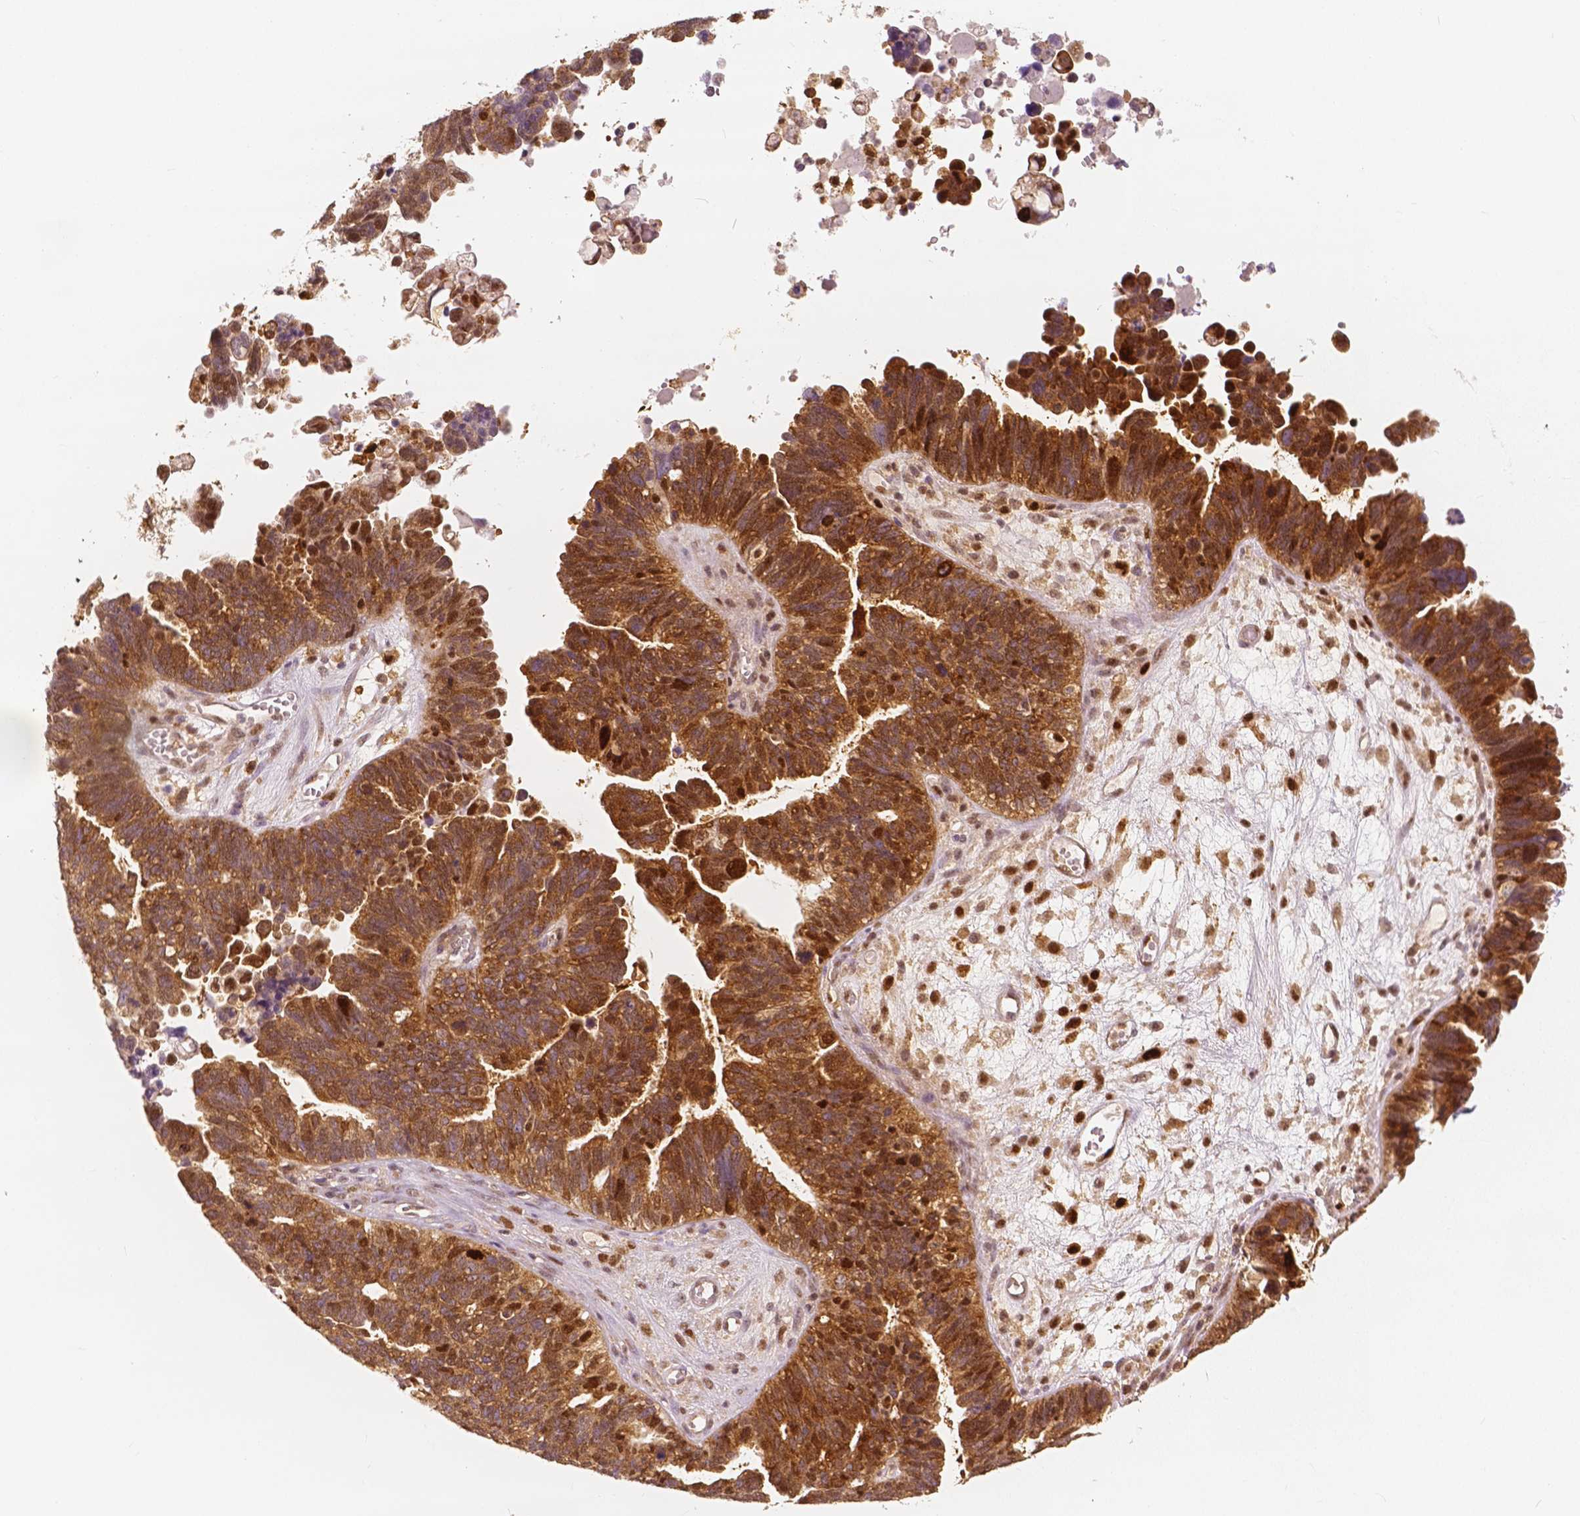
{"staining": {"intensity": "strong", "quantity": ">75%", "location": "cytoplasmic/membranous,nuclear"}, "tissue": "ovarian cancer", "cell_type": "Tumor cells", "image_type": "cancer", "snomed": [{"axis": "morphology", "description": "Cystadenocarcinoma, serous, NOS"}, {"axis": "topography", "description": "Ovary"}], "caption": "Immunohistochemistry (IHC) photomicrograph of neoplastic tissue: human ovarian cancer stained using immunohistochemistry shows high levels of strong protein expression localized specifically in the cytoplasmic/membranous and nuclear of tumor cells, appearing as a cytoplasmic/membranous and nuclear brown color.", "gene": "SQSTM1", "patient": {"sex": "female", "age": 60}}